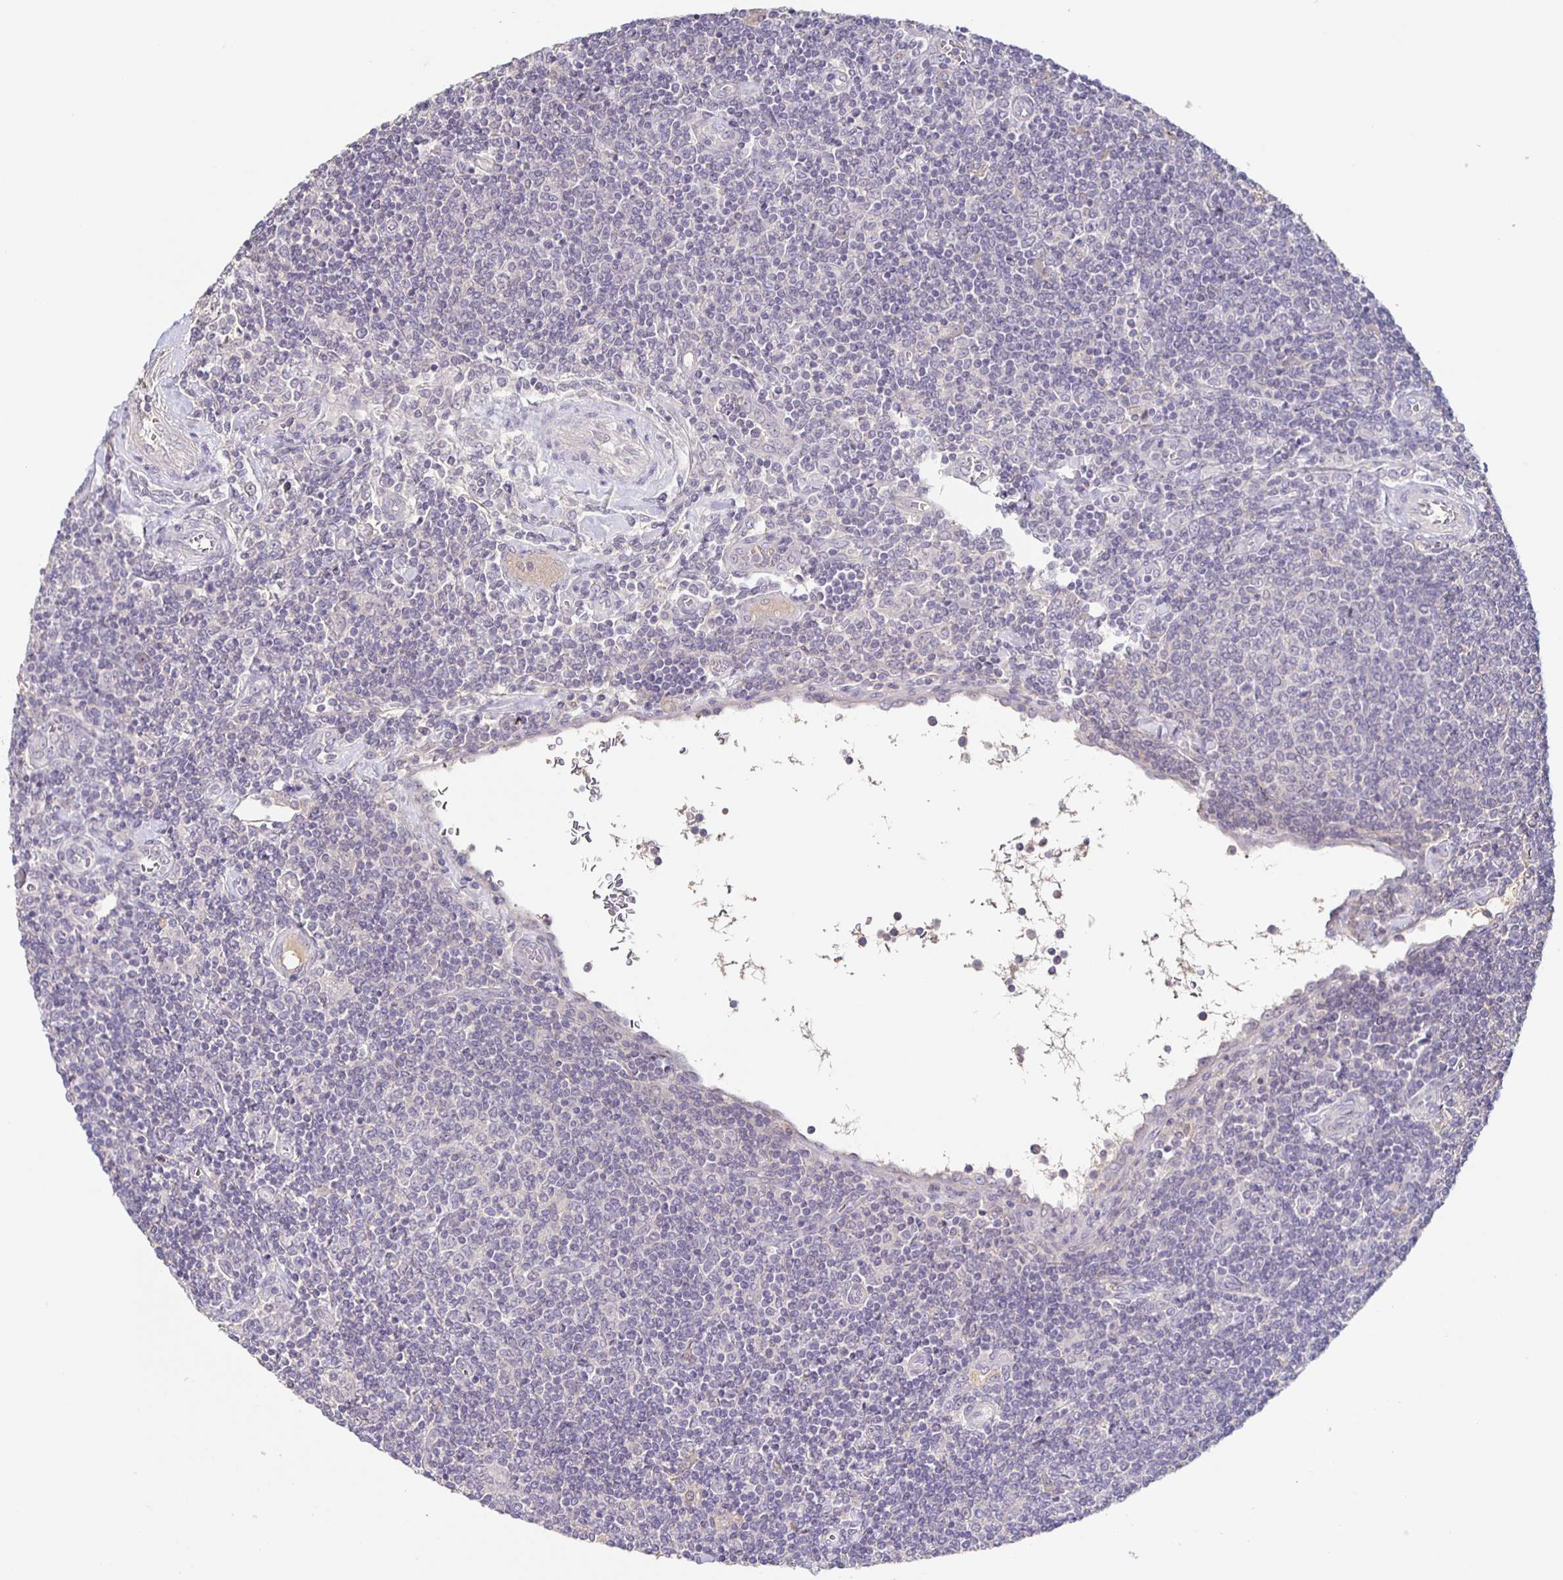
{"staining": {"intensity": "negative", "quantity": "none", "location": "none"}, "tissue": "lymphoma", "cell_type": "Tumor cells", "image_type": "cancer", "snomed": [{"axis": "morphology", "description": "Malignant lymphoma, non-Hodgkin's type, Low grade"}, {"axis": "topography", "description": "Lymph node"}], "caption": "Low-grade malignant lymphoma, non-Hodgkin's type was stained to show a protein in brown. There is no significant positivity in tumor cells. (Brightfield microscopy of DAB IHC at high magnification).", "gene": "INSL5", "patient": {"sex": "male", "age": 52}}